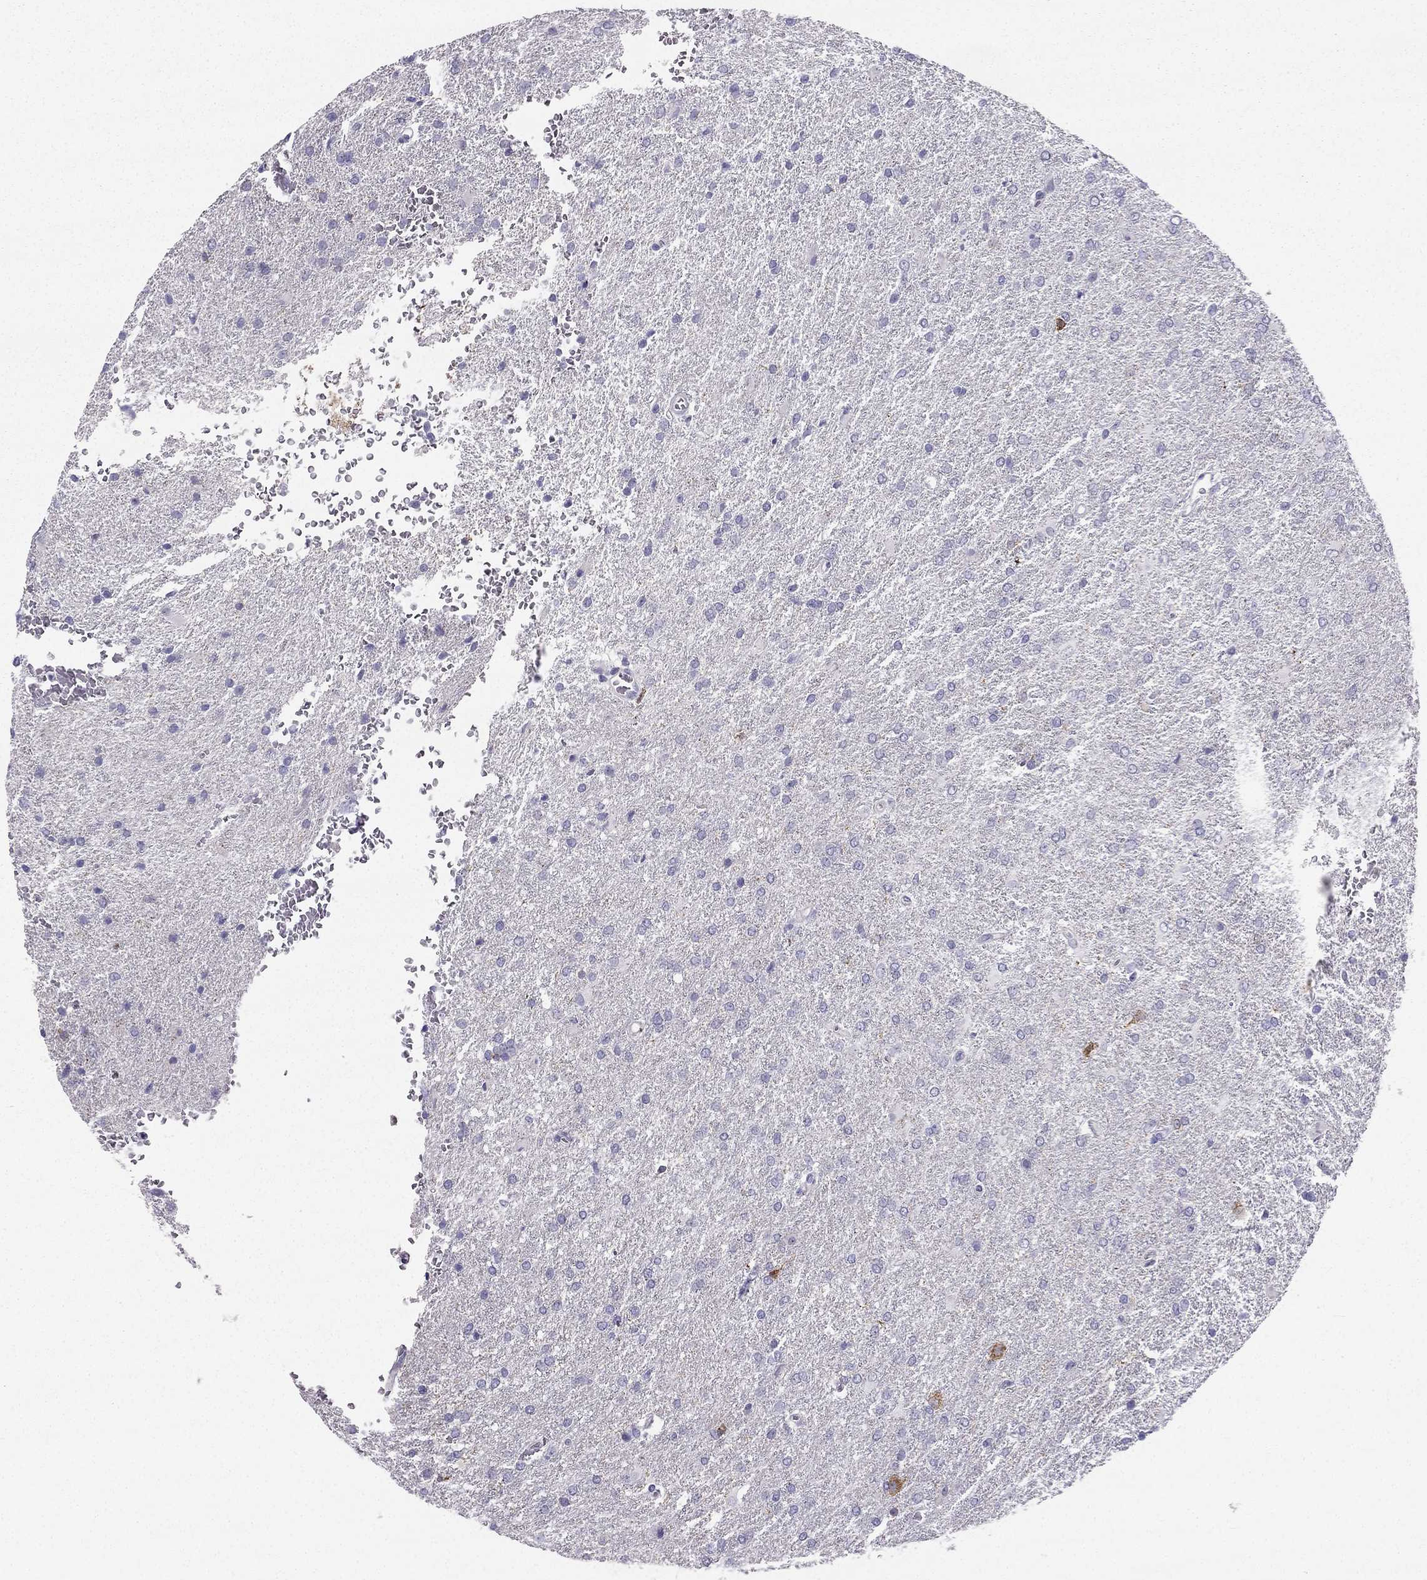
{"staining": {"intensity": "negative", "quantity": "none", "location": "none"}, "tissue": "glioma", "cell_type": "Tumor cells", "image_type": "cancer", "snomed": [{"axis": "morphology", "description": "Glioma, malignant, High grade"}, {"axis": "topography", "description": "Brain"}], "caption": "Photomicrograph shows no significant protein expression in tumor cells of malignant glioma (high-grade).", "gene": "LMTK3", "patient": {"sex": "male", "age": 68}}